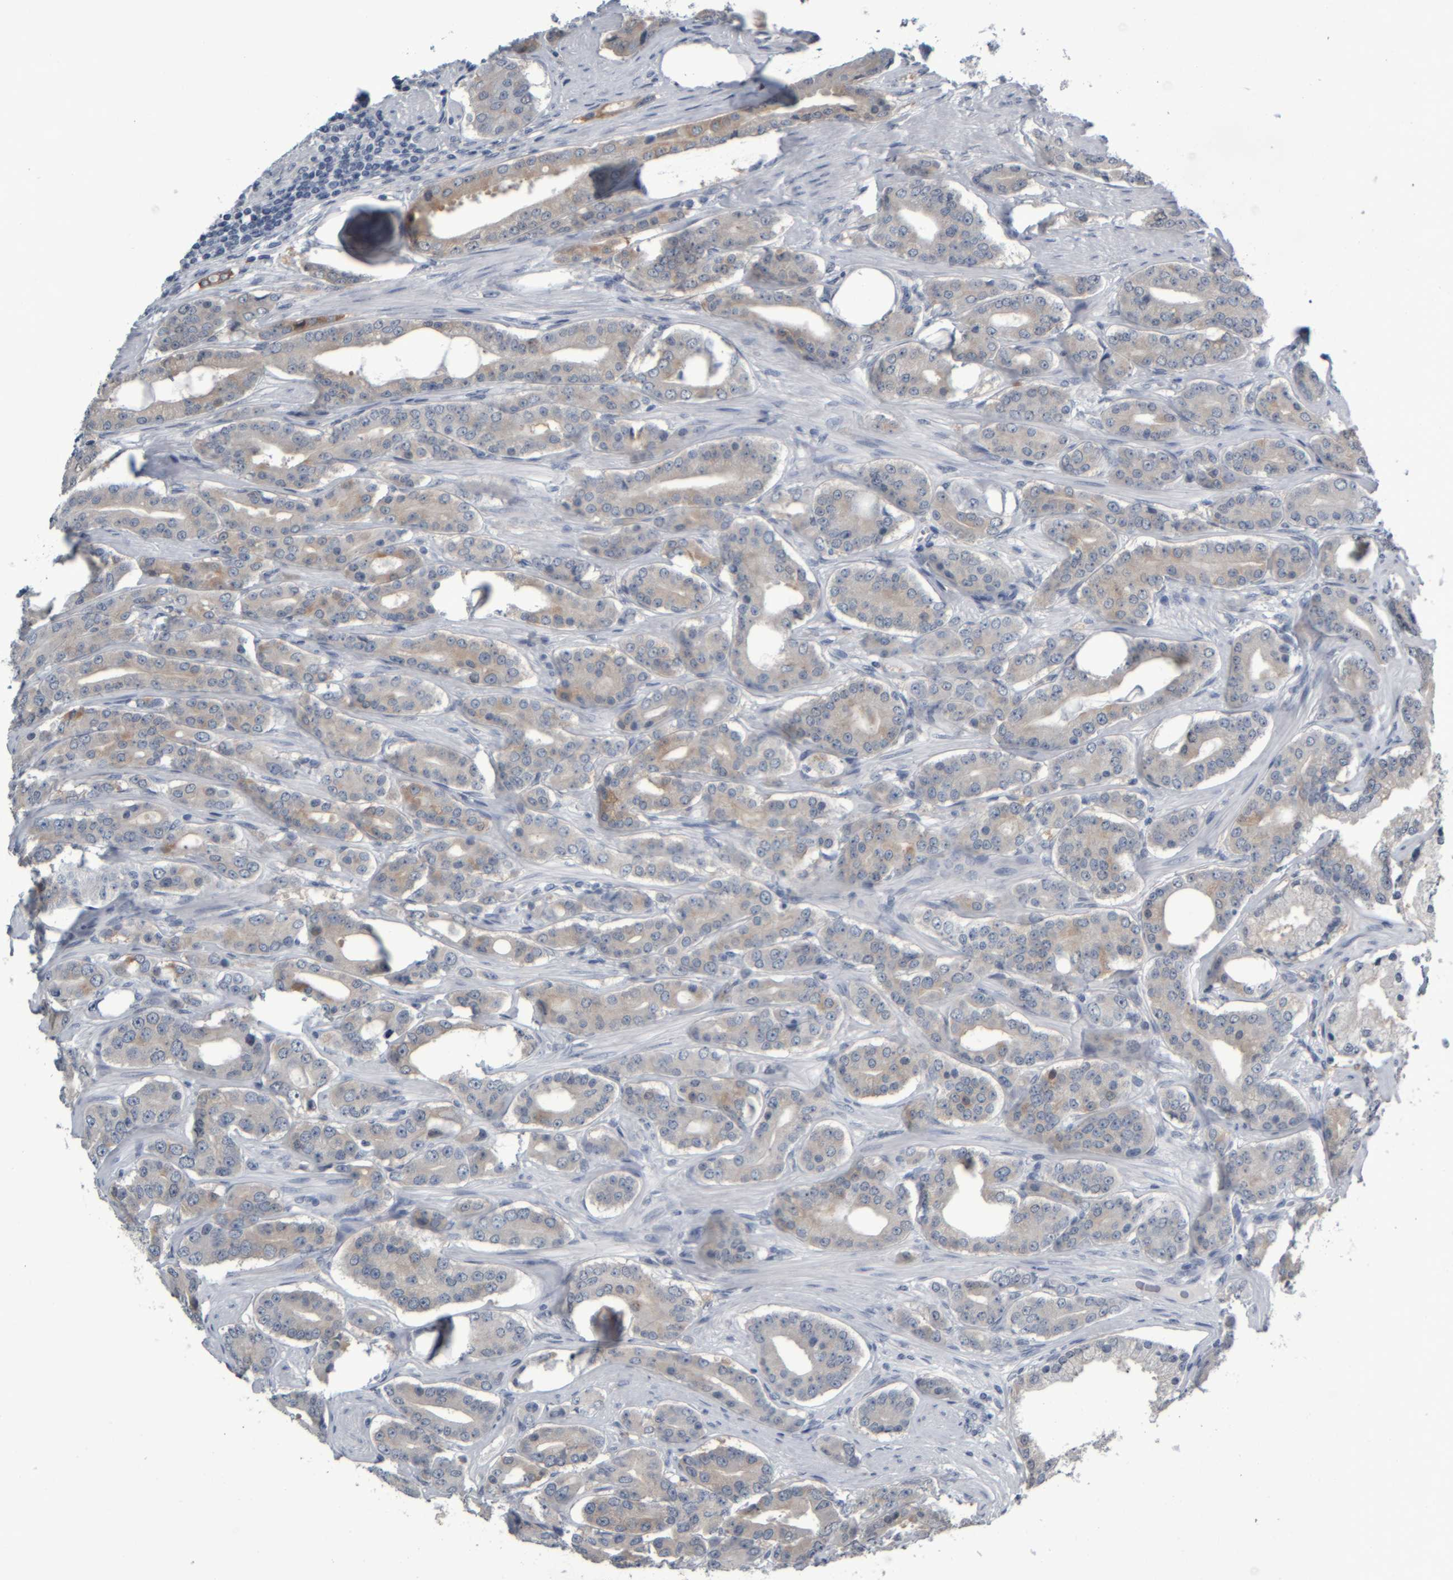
{"staining": {"intensity": "weak", "quantity": "<25%", "location": "cytoplasmic/membranous"}, "tissue": "prostate cancer", "cell_type": "Tumor cells", "image_type": "cancer", "snomed": [{"axis": "morphology", "description": "Adenocarcinoma, High grade"}, {"axis": "topography", "description": "Prostate"}], "caption": "DAB (3,3'-diaminobenzidine) immunohistochemical staining of human prostate cancer shows no significant positivity in tumor cells.", "gene": "COL14A1", "patient": {"sex": "male", "age": 71}}